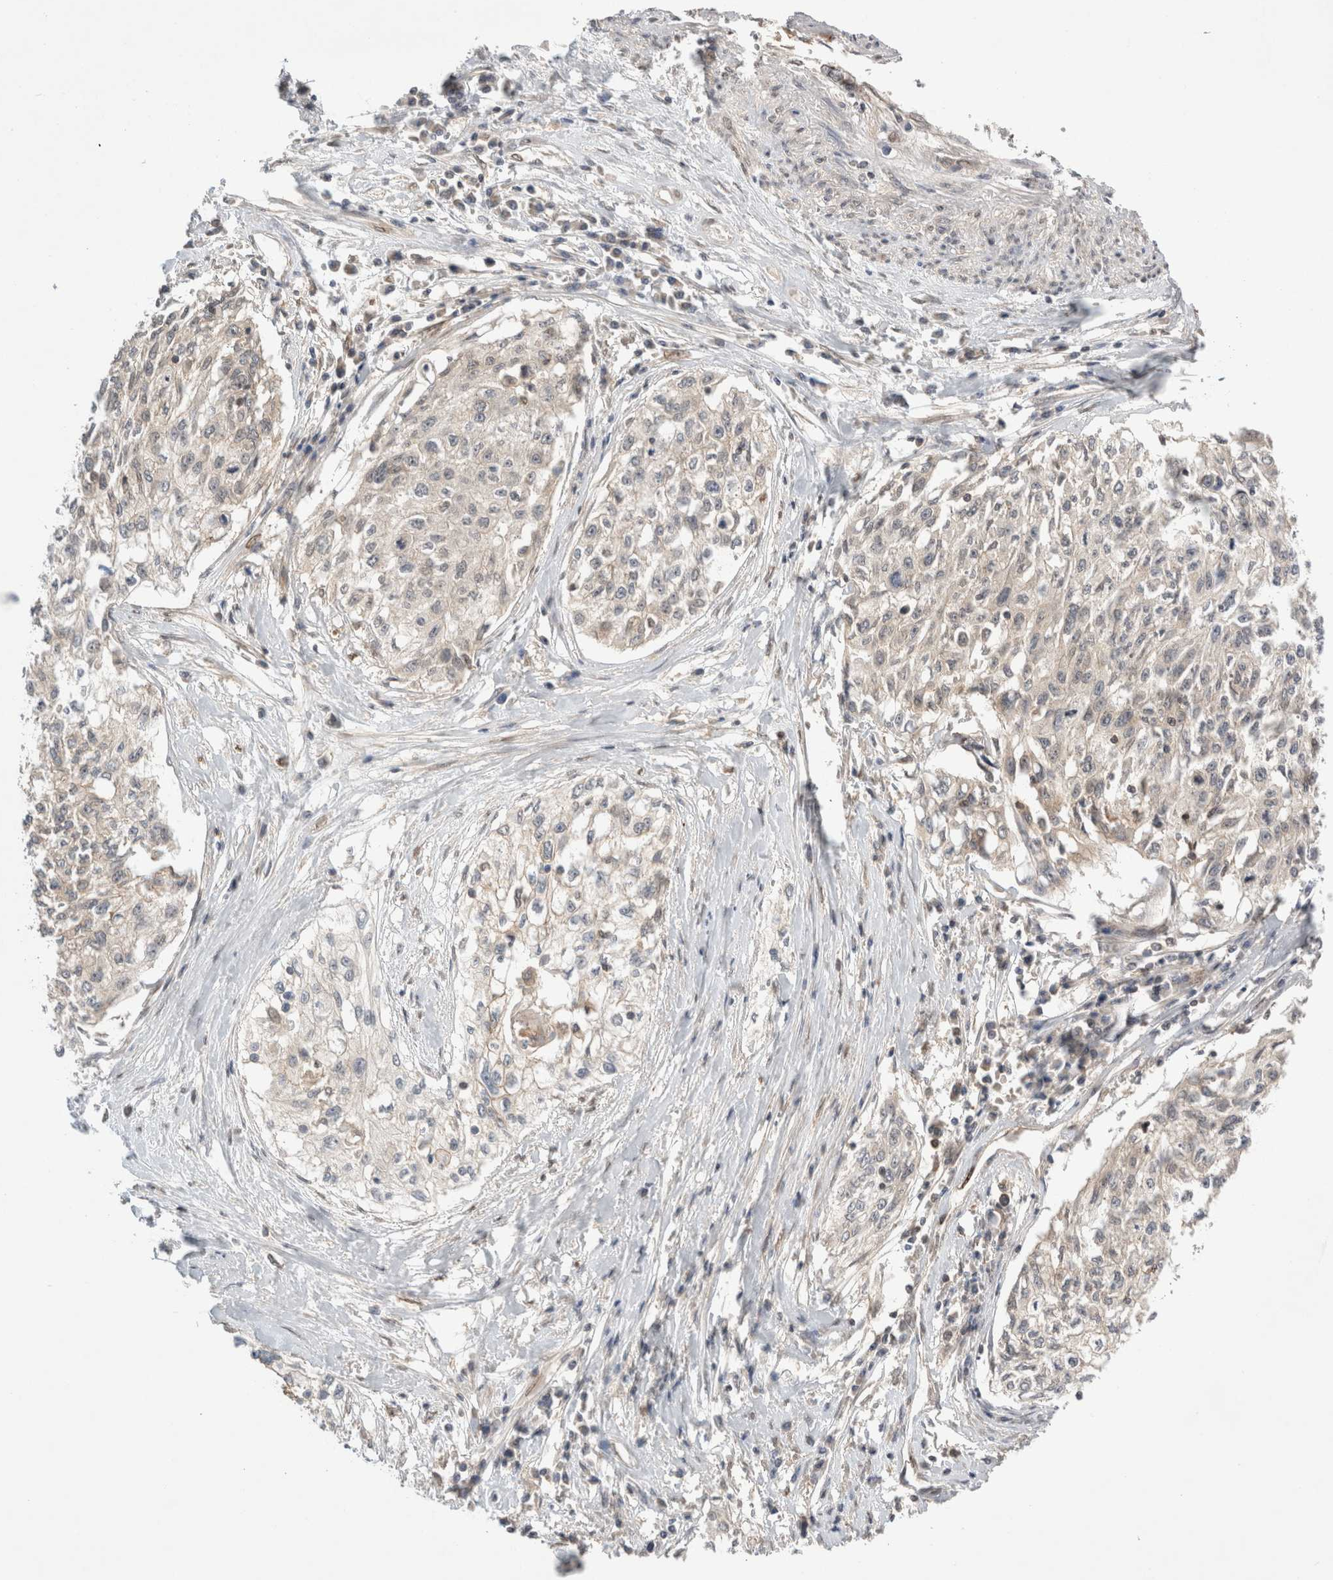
{"staining": {"intensity": "weak", "quantity": "<25%", "location": "cytoplasmic/membranous"}, "tissue": "cervical cancer", "cell_type": "Tumor cells", "image_type": "cancer", "snomed": [{"axis": "morphology", "description": "Squamous cell carcinoma, NOS"}, {"axis": "topography", "description": "Cervix"}], "caption": "The image demonstrates no significant expression in tumor cells of squamous cell carcinoma (cervical).", "gene": "NFKB1", "patient": {"sex": "female", "age": 57}}